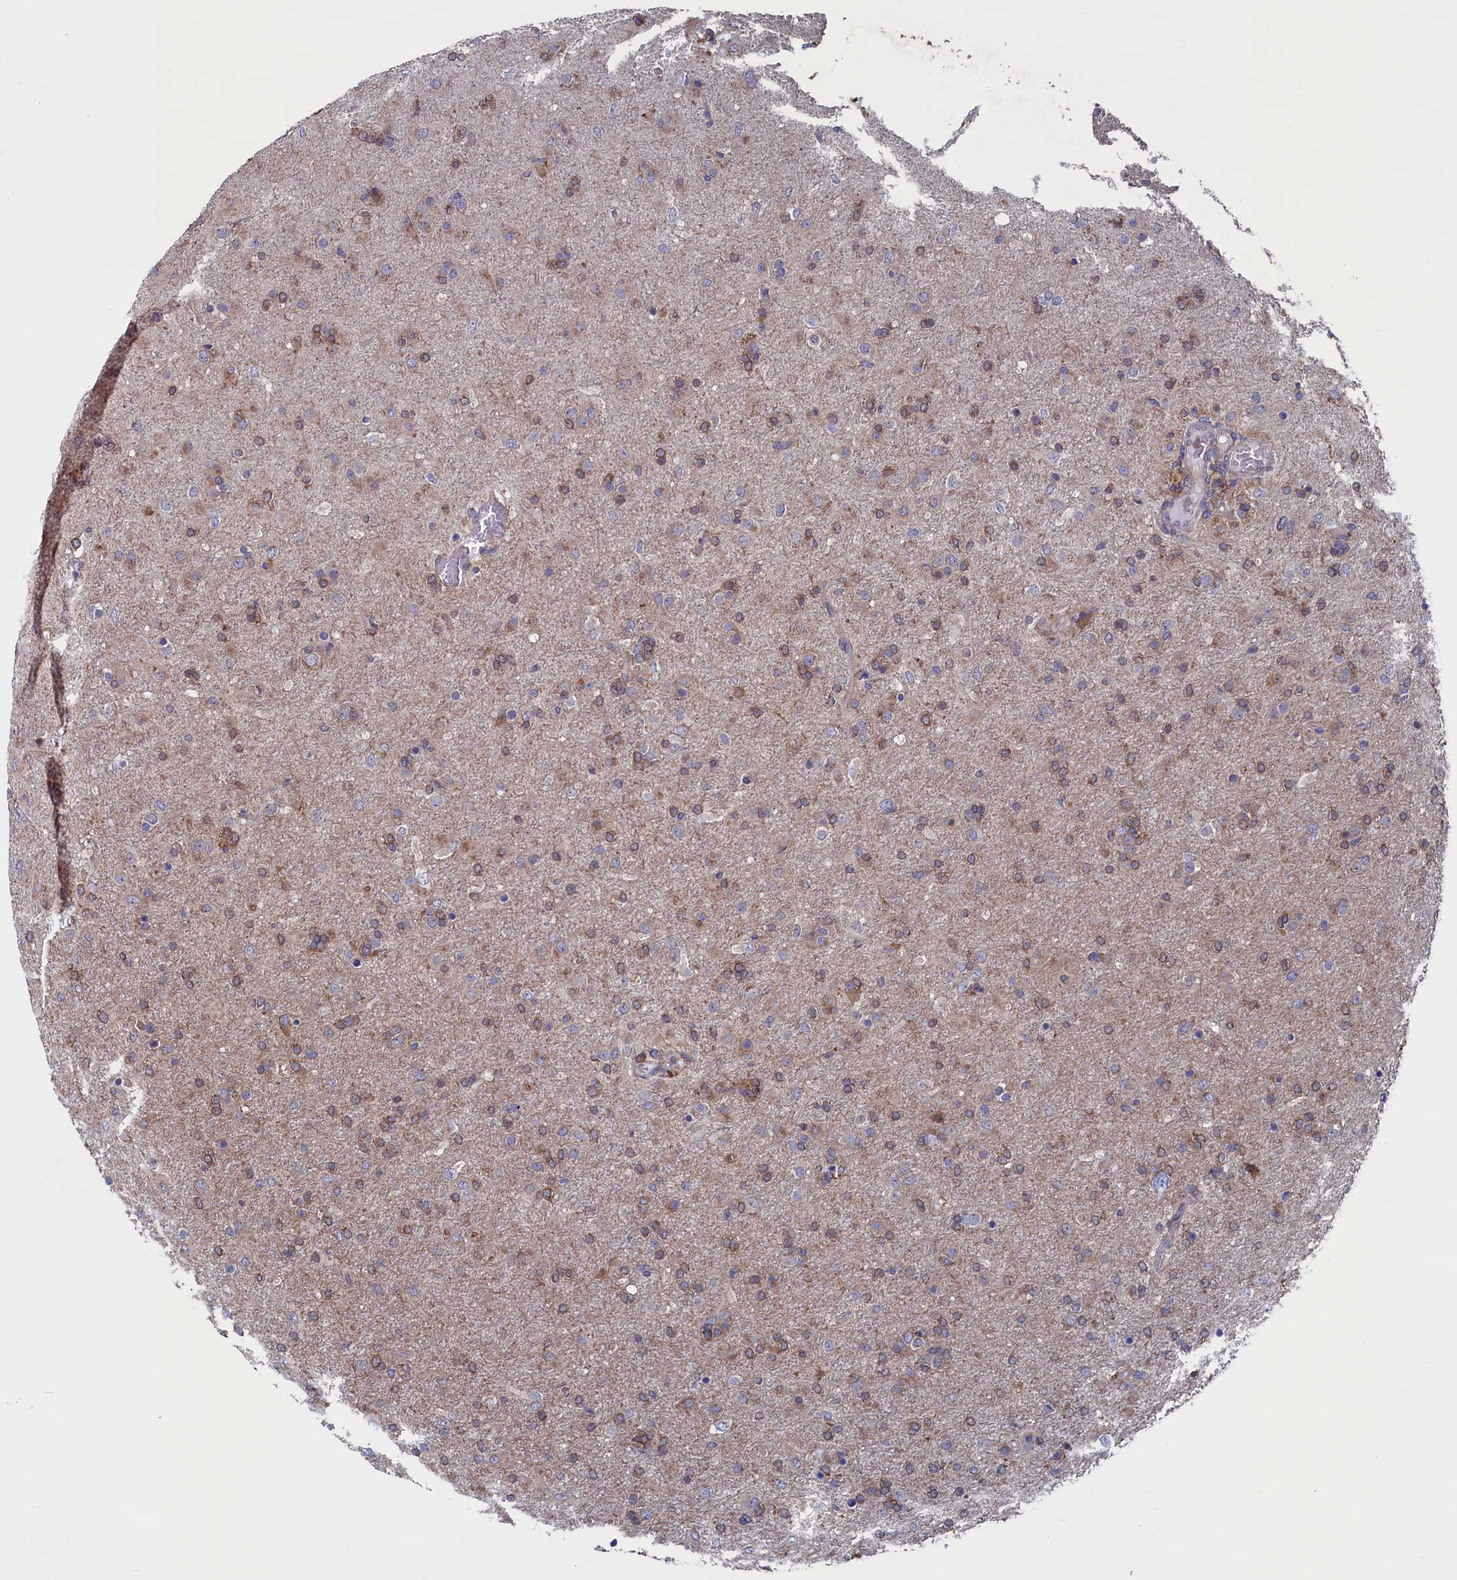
{"staining": {"intensity": "negative", "quantity": "none", "location": "none"}, "tissue": "glioma", "cell_type": "Tumor cells", "image_type": "cancer", "snomed": [{"axis": "morphology", "description": "Glioma, malignant, Low grade"}, {"axis": "topography", "description": "Brain"}], "caption": "Immunohistochemical staining of human malignant glioma (low-grade) demonstrates no significant positivity in tumor cells. (DAB IHC, high magnification).", "gene": "SPATA13", "patient": {"sex": "male", "age": 65}}